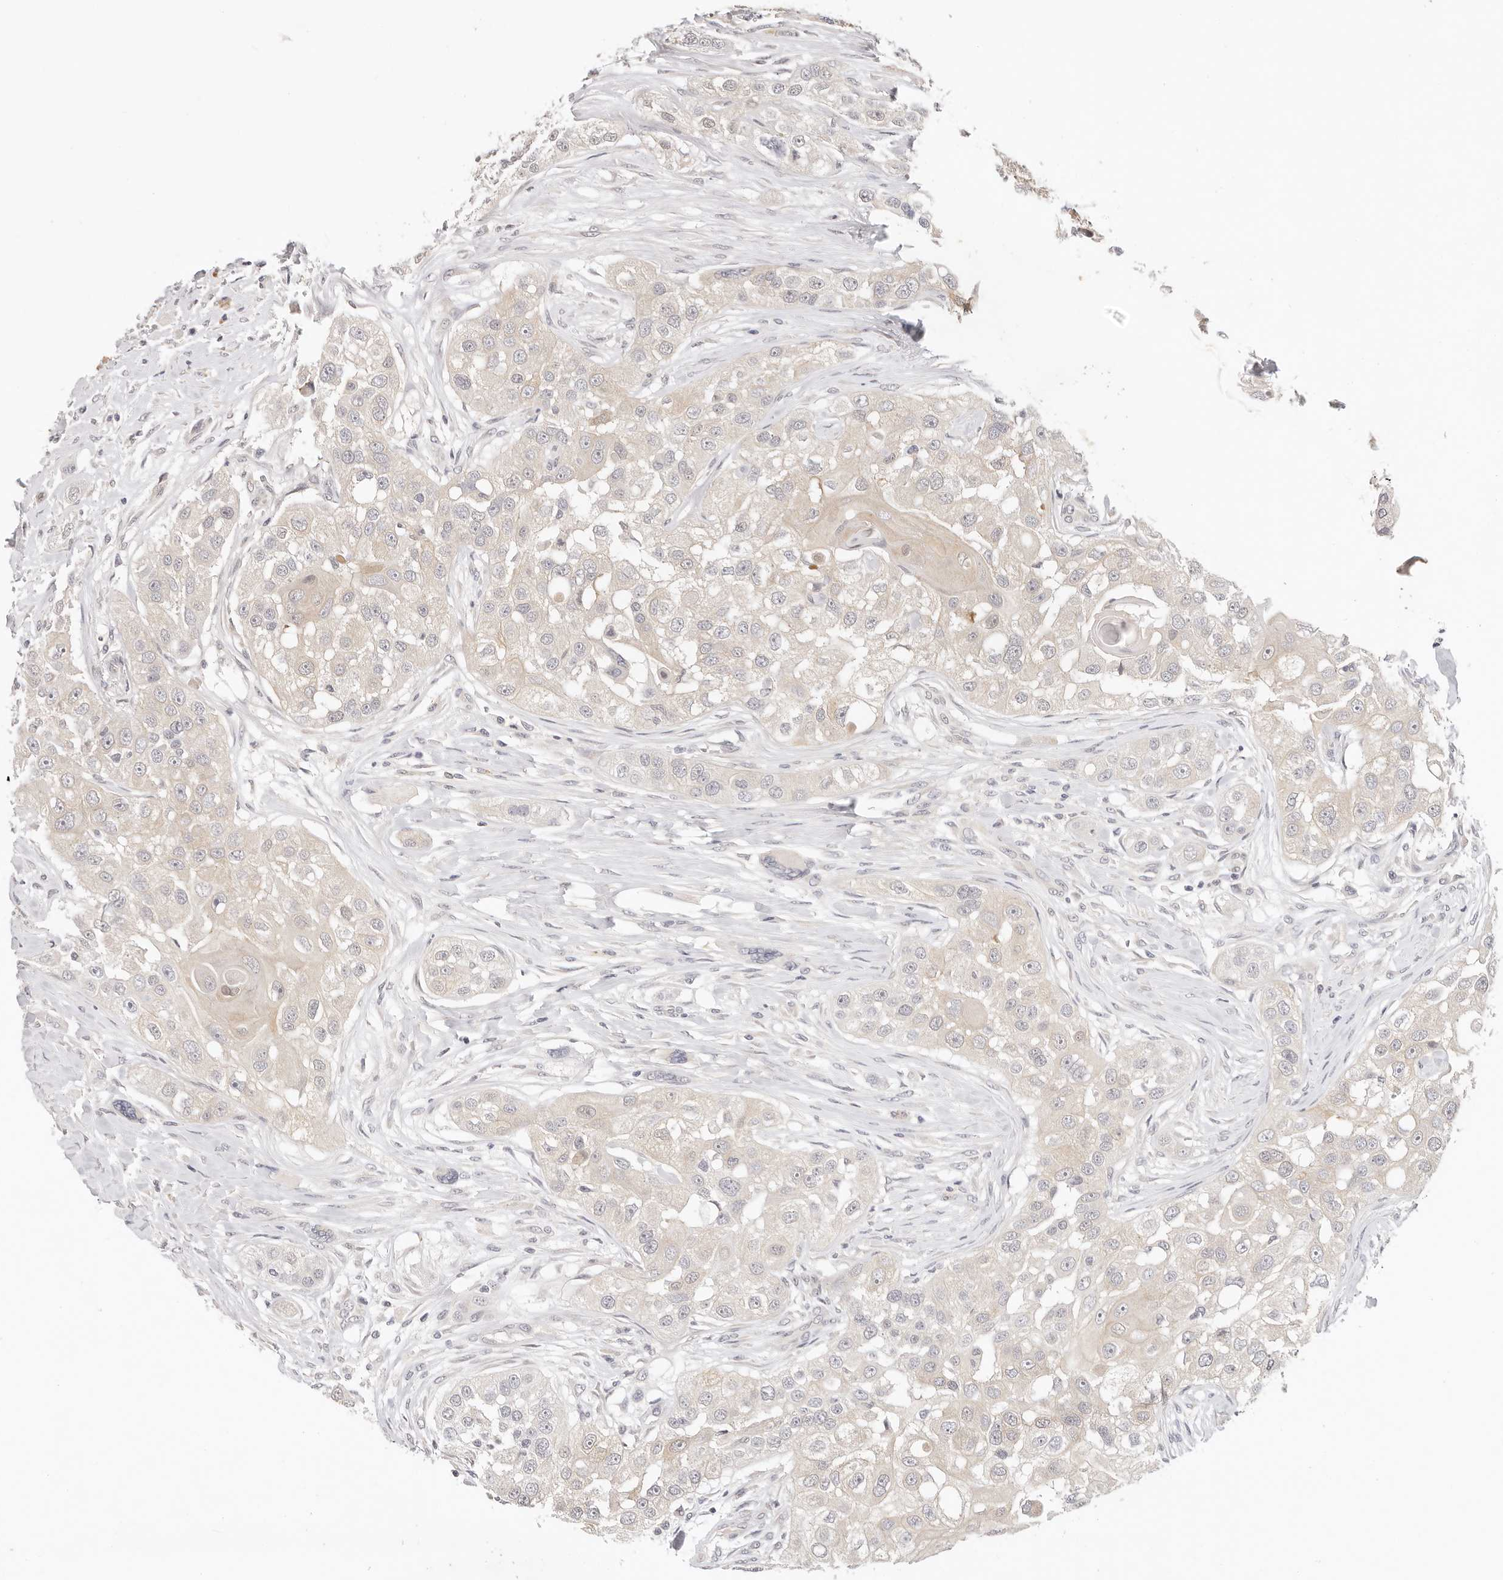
{"staining": {"intensity": "negative", "quantity": "none", "location": "none"}, "tissue": "head and neck cancer", "cell_type": "Tumor cells", "image_type": "cancer", "snomed": [{"axis": "morphology", "description": "Normal tissue, NOS"}, {"axis": "morphology", "description": "Squamous cell carcinoma, NOS"}, {"axis": "topography", "description": "Skeletal muscle"}, {"axis": "topography", "description": "Head-Neck"}], "caption": "Immunohistochemical staining of human head and neck squamous cell carcinoma displays no significant positivity in tumor cells. Brightfield microscopy of immunohistochemistry stained with DAB (brown) and hematoxylin (blue), captured at high magnification.", "gene": "GGPS1", "patient": {"sex": "male", "age": 51}}